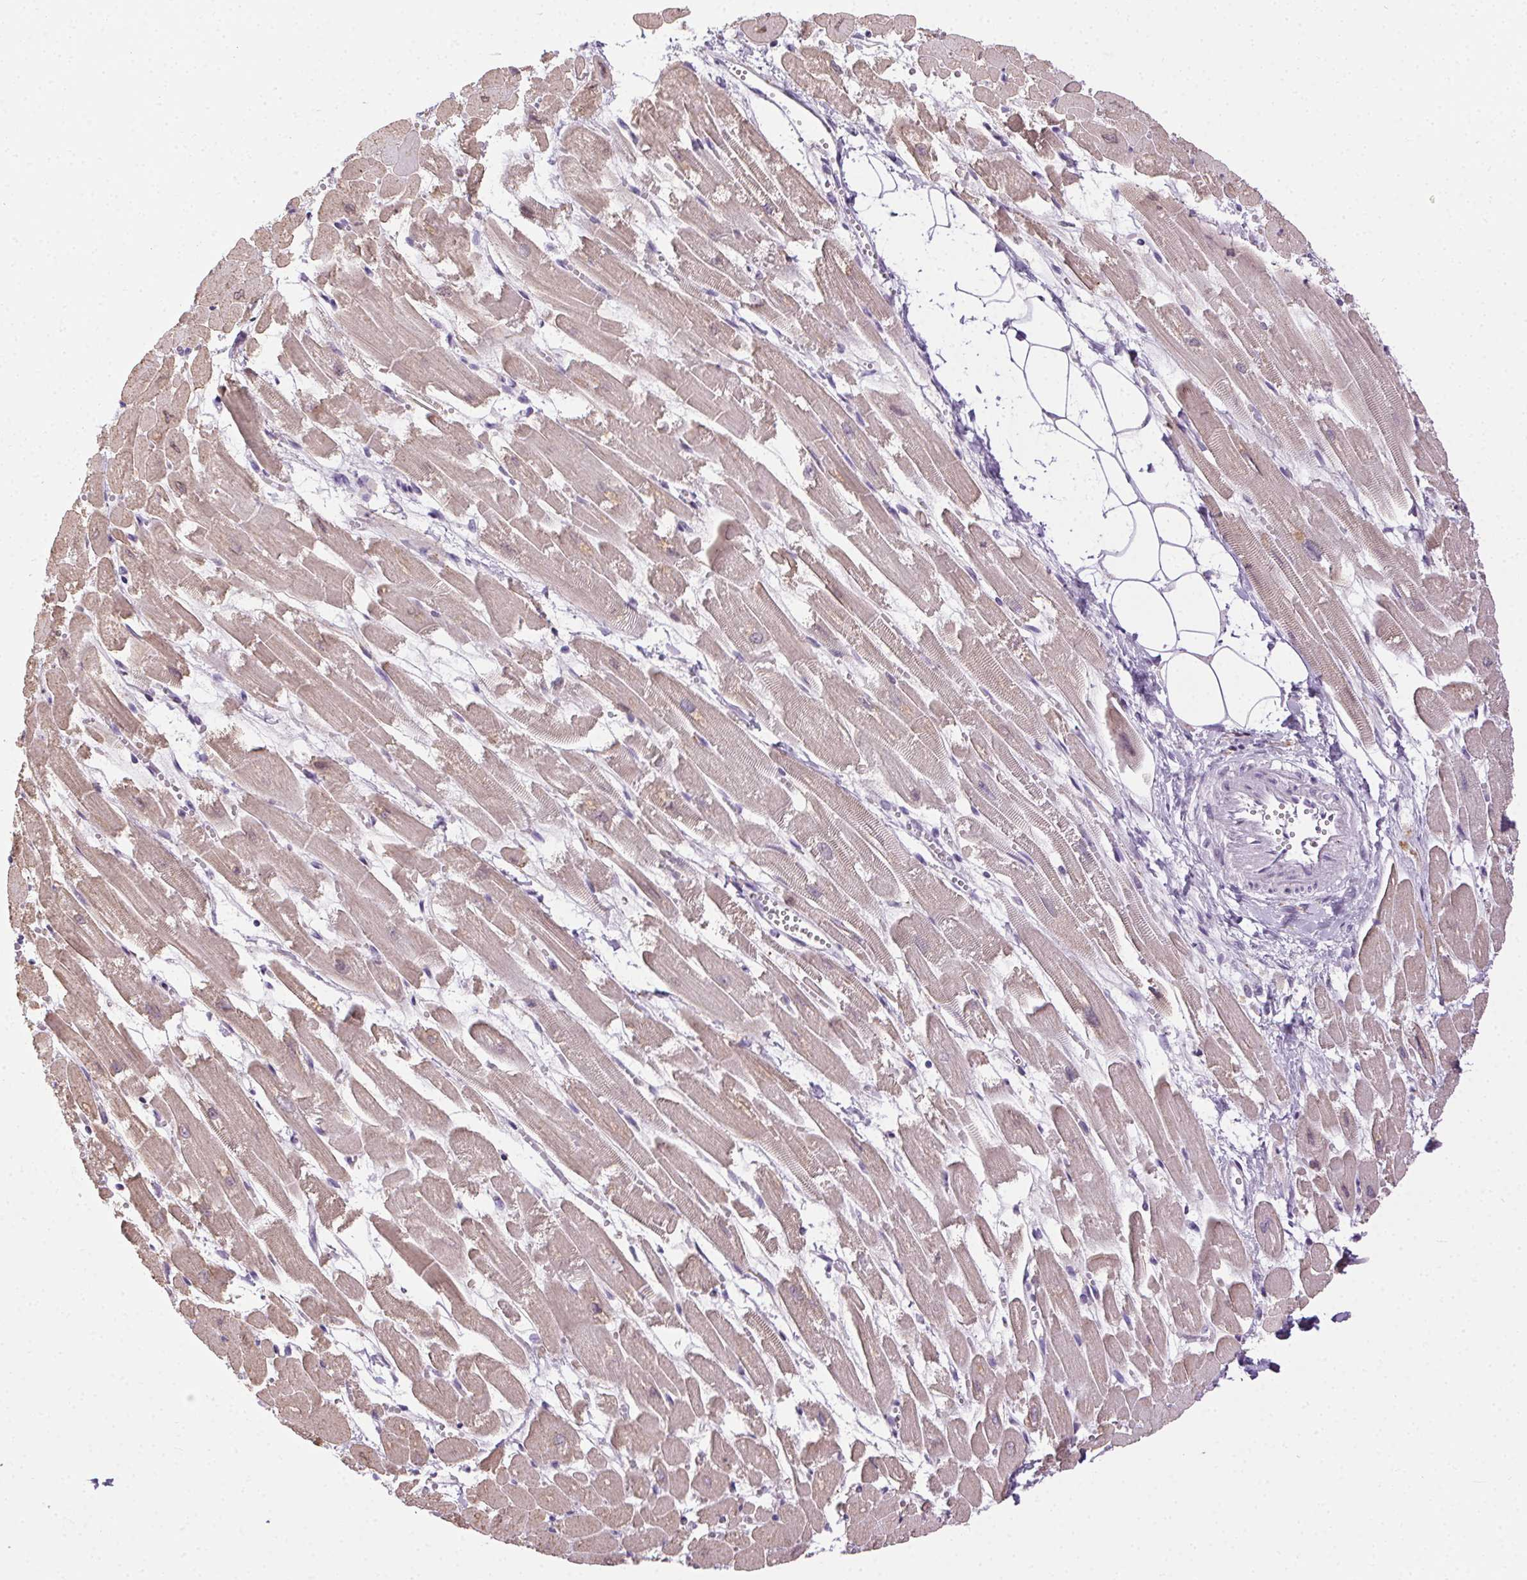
{"staining": {"intensity": "weak", "quantity": "25%-75%", "location": "cytoplasmic/membranous"}, "tissue": "heart muscle", "cell_type": "Cardiomyocytes", "image_type": "normal", "snomed": [{"axis": "morphology", "description": "Normal tissue, NOS"}, {"axis": "topography", "description": "Heart"}], "caption": "Cardiomyocytes demonstrate low levels of weak cytoplasmic/membranous expression in about 25%-75% of cells in unremarkable human heart muscle. (DAB IHC with brightfield microscopy, high magnification).", "gene": "CADPS", "patient": {"sex": "female", "age": 52}}